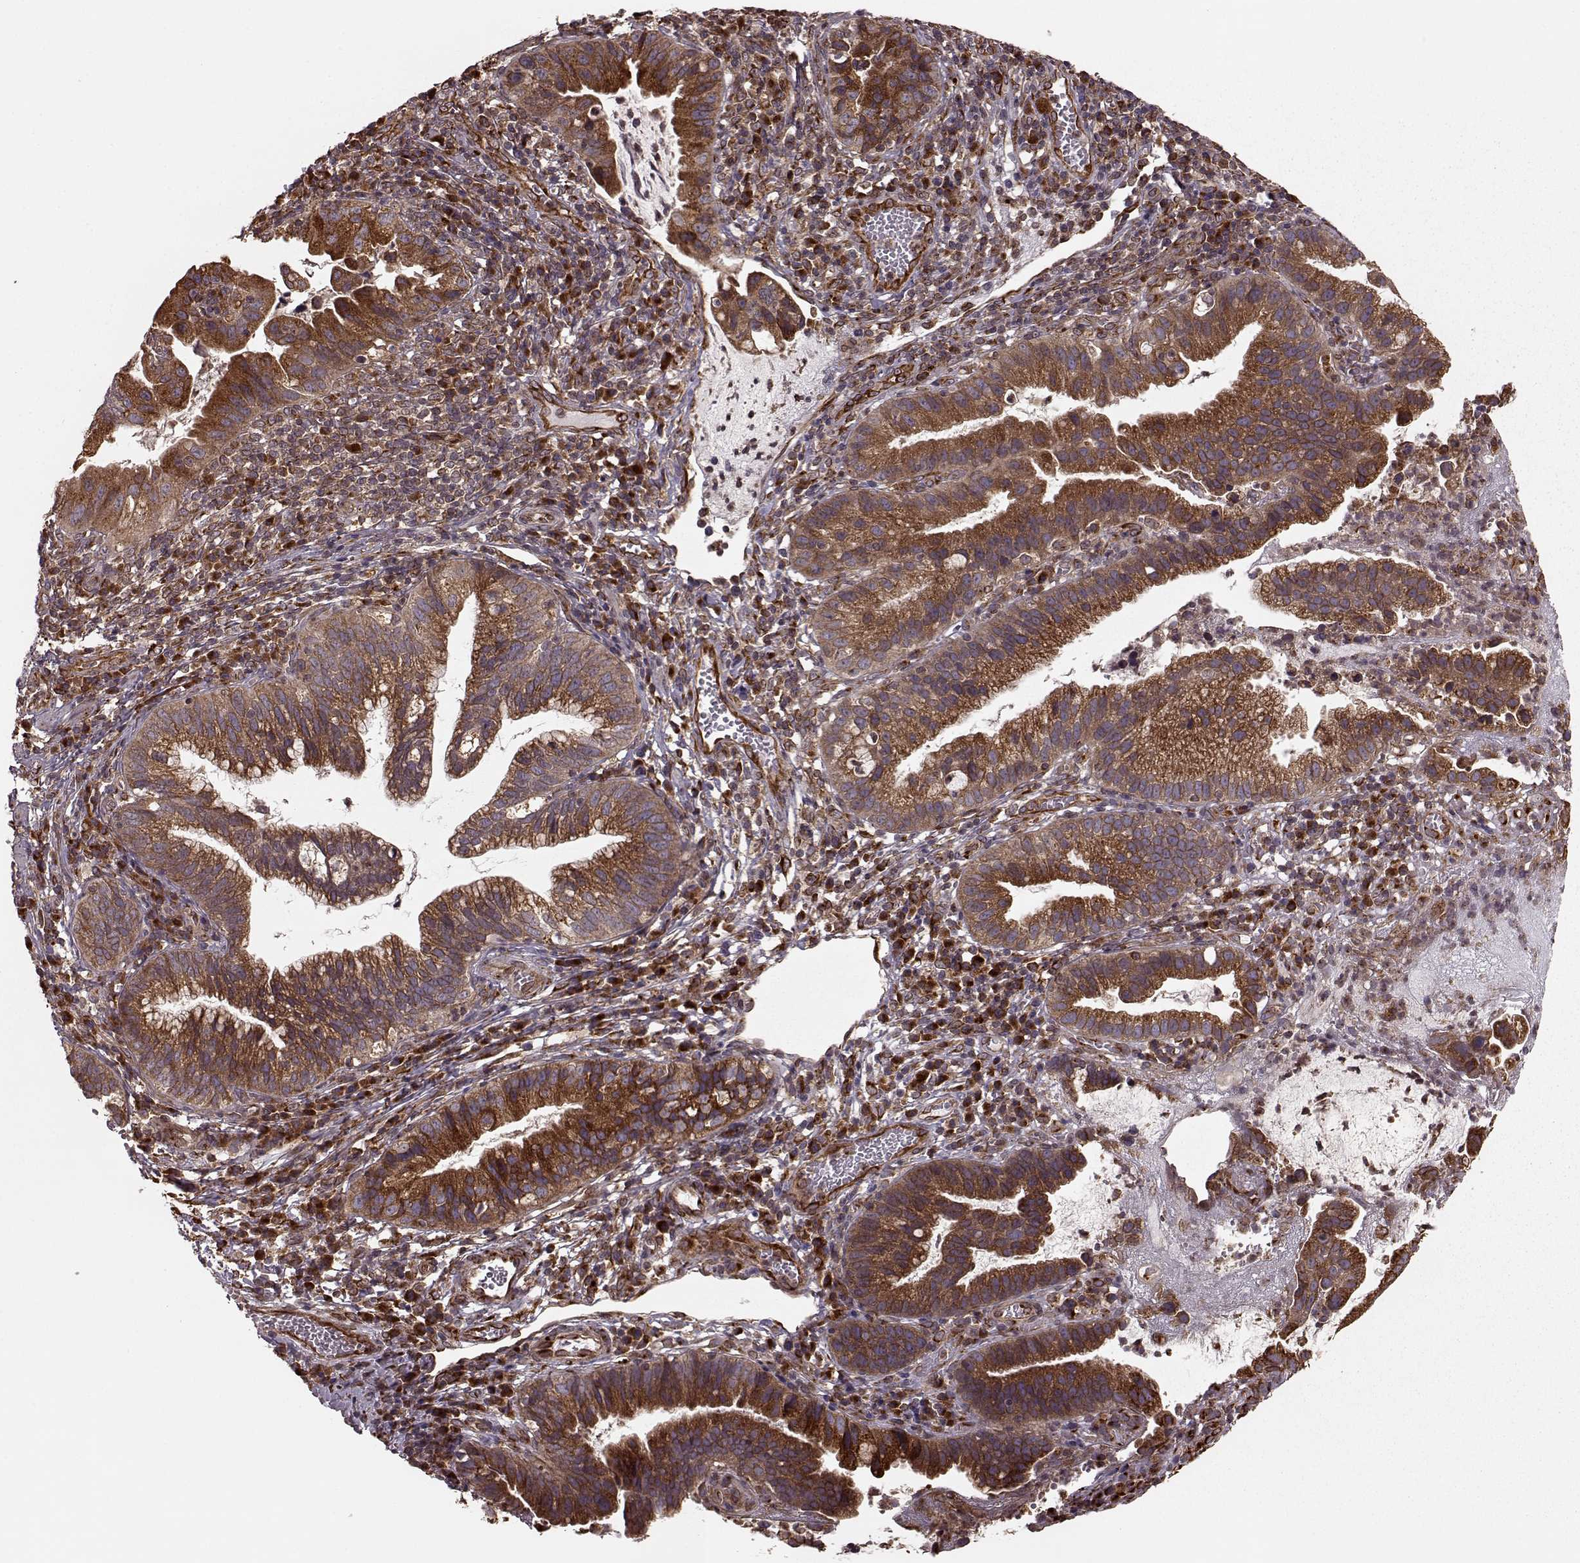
{"staining": {"intensity": "strong", "quantity": ">75%", "location": "cytoplasmic/membranous"}, "tissue": "cervical cancer", "cell_type": "Tumor cells", "image_type": "cancer", "snomed": [{"axis": "morphology", "description": "Adenocarcinoma, NOS"}, {"axis": "topography", "description": "Cervix"}], "caption": "Tumor cells demonstrate high levels of strong cytoplasmic/membranous staining in approximately >75% of cells in human cervical adenocarcinoma.", "gene": "YIPF5", "patient": {"sex": "female", "age": 34}}